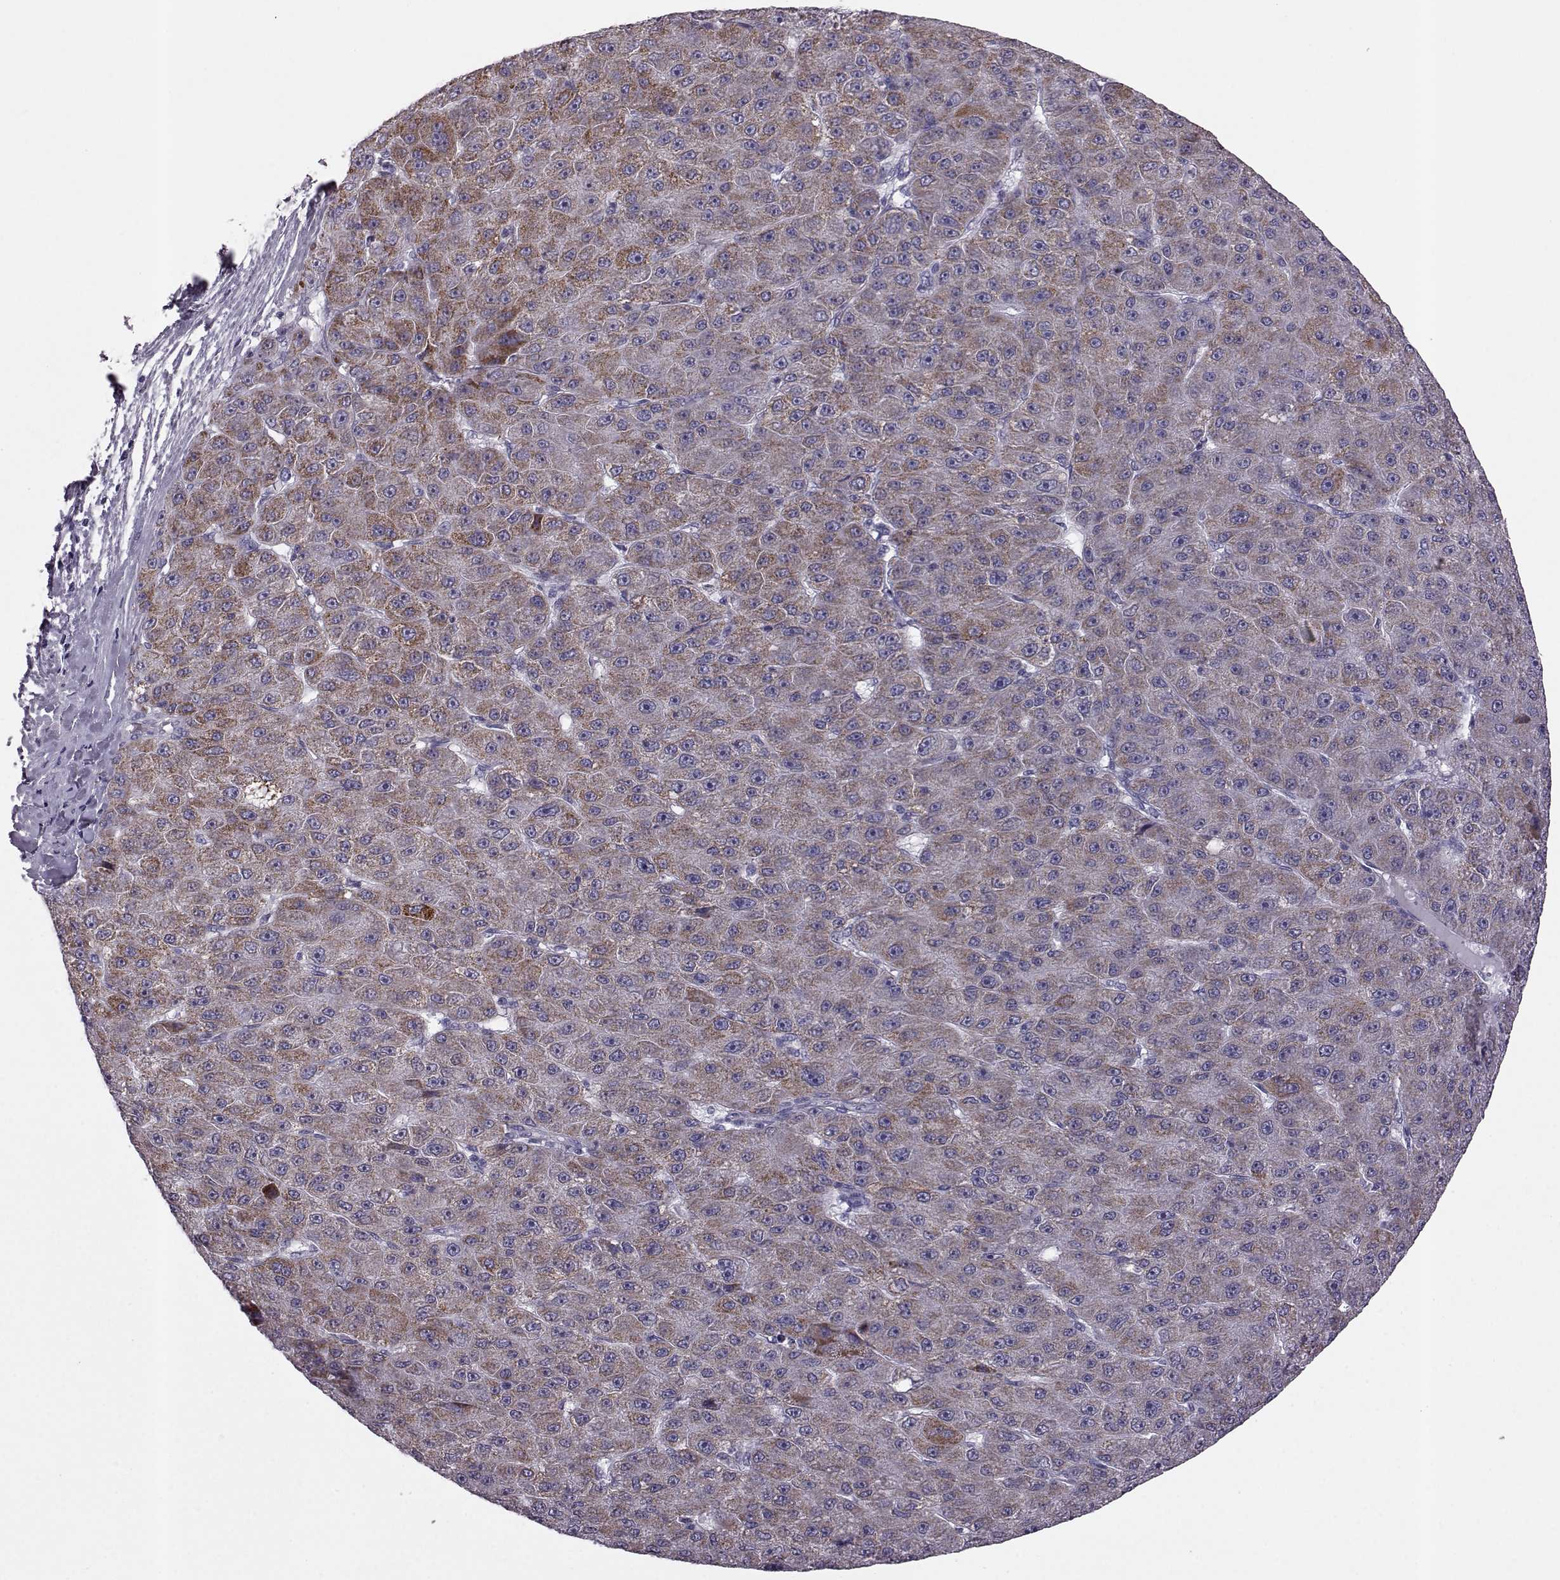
{"staining": {"intensity": "moderate", "quantity": ">75%", "location": "cytoplasmic/membranous"}, "tissue": "liver cancer", "cell_type": "Tumor cells", "image_type": "cancer", "snomed": [{"axis": "morphology", "description": "Carcinoma, Hepatocellular, NOS"}, {"axis": "topography", "description": "Liver"}], "caption": "Tumor cells demonstrate medium levels of moderate cytoplasmic/membranous staining in approximately >75% of cells in human hepatocellular carcinoma (liver). Nuclei are stained in blue.", "gene": "RIMS2", "patient": {"sex": "male", "age": 67}}